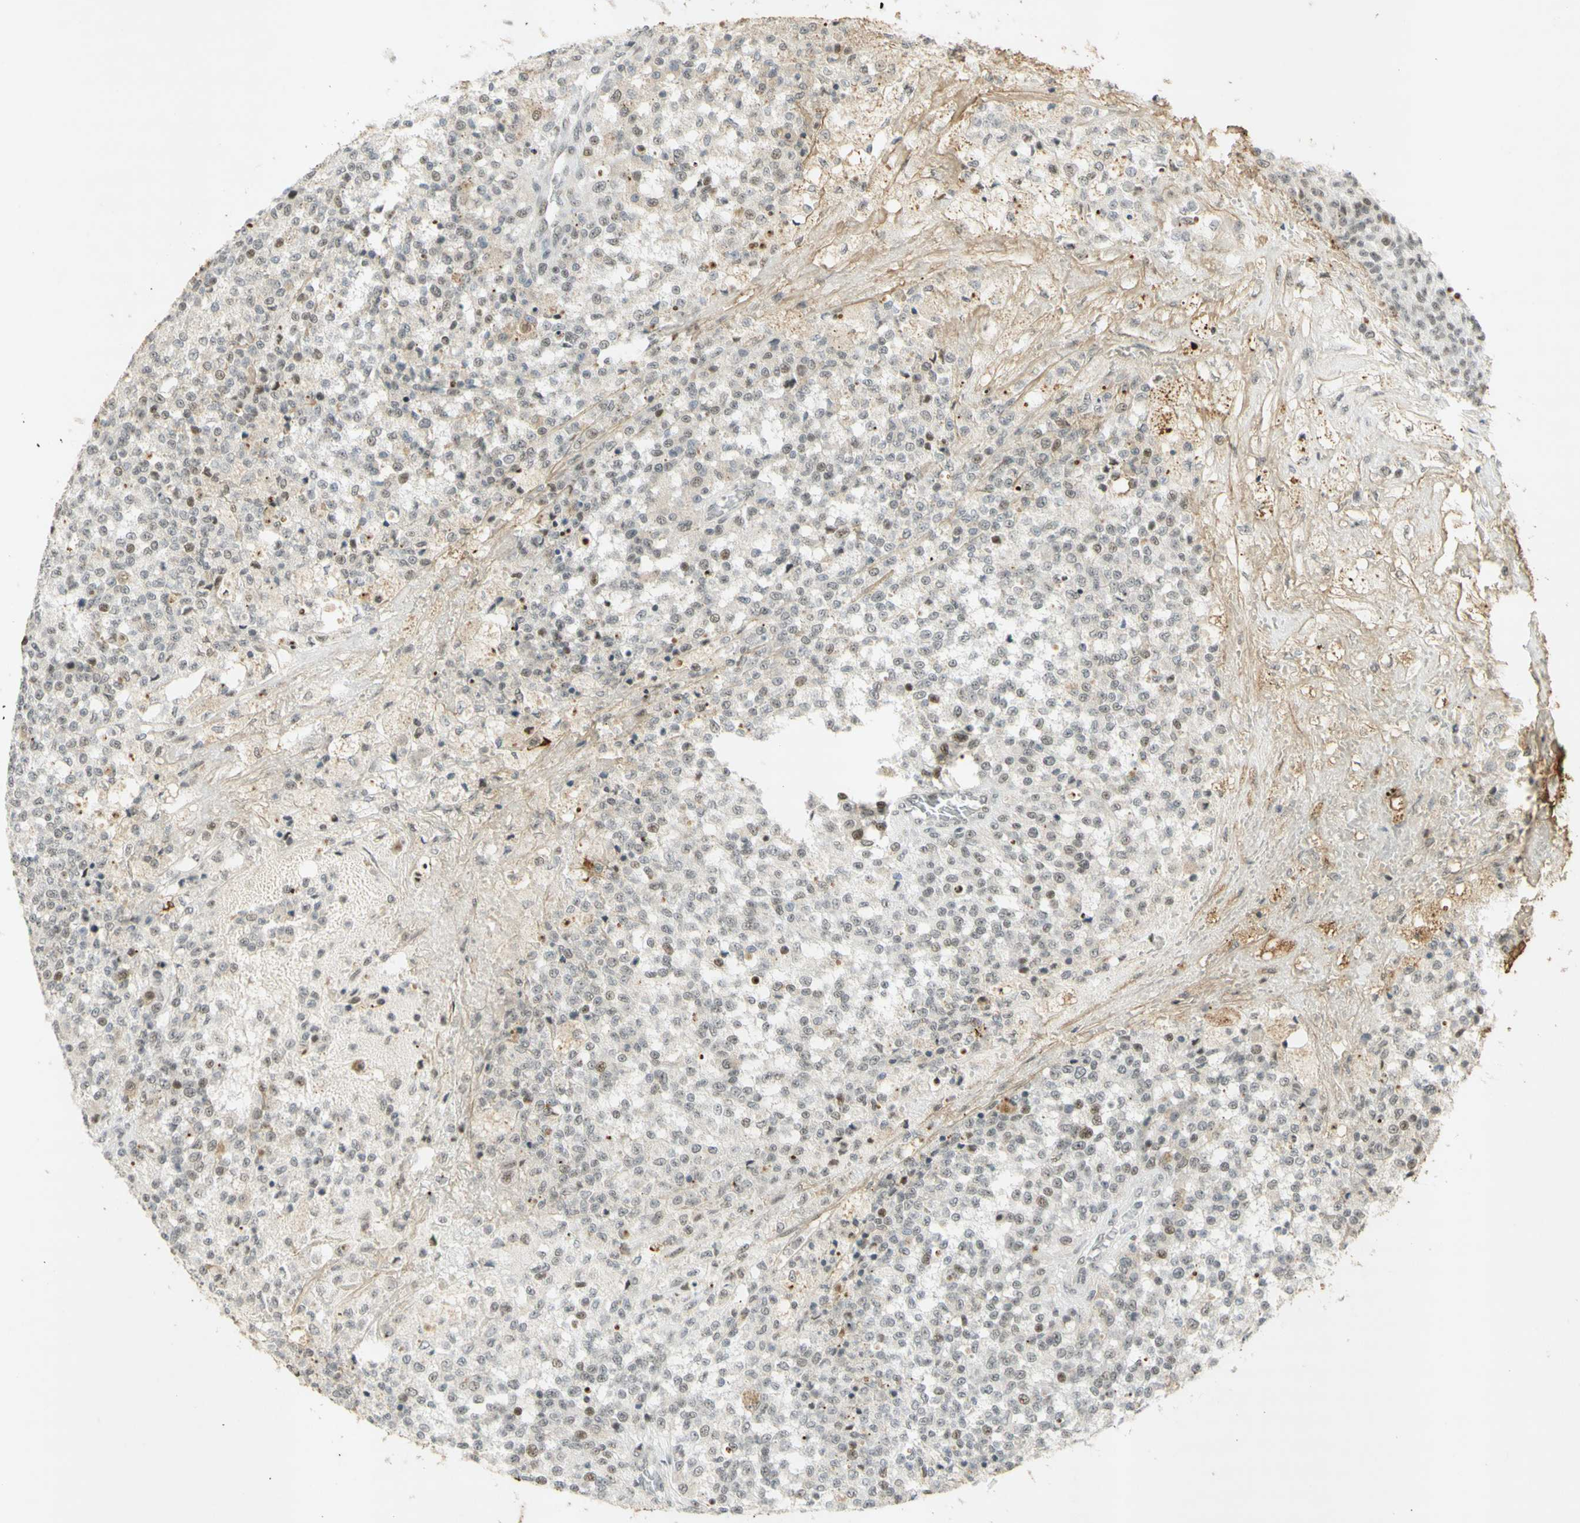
{"staining": {"intensity": "moderate", "quantity": "<25%", "location": "nuclear"}, "tissue": "testis cancer", "cell_type": "Tumor cells", "image_type": "cancer", "snomed": [{"axis": "morphology", "description": "Seminoma, NOS"}, {"axis": "topography", "description": "Testis"}], "caption": "Seminoma (testis) was stained to show a protein in brown. There is low levels of moderate nuclear positivity in about <25% of tumor cells. (DAB (3,3'-diaminobenzidine) = brown stain, brightfield microscopy at high magnification).", "gene": "IRF1", "patient": {"sex": "male", "age": 59}}